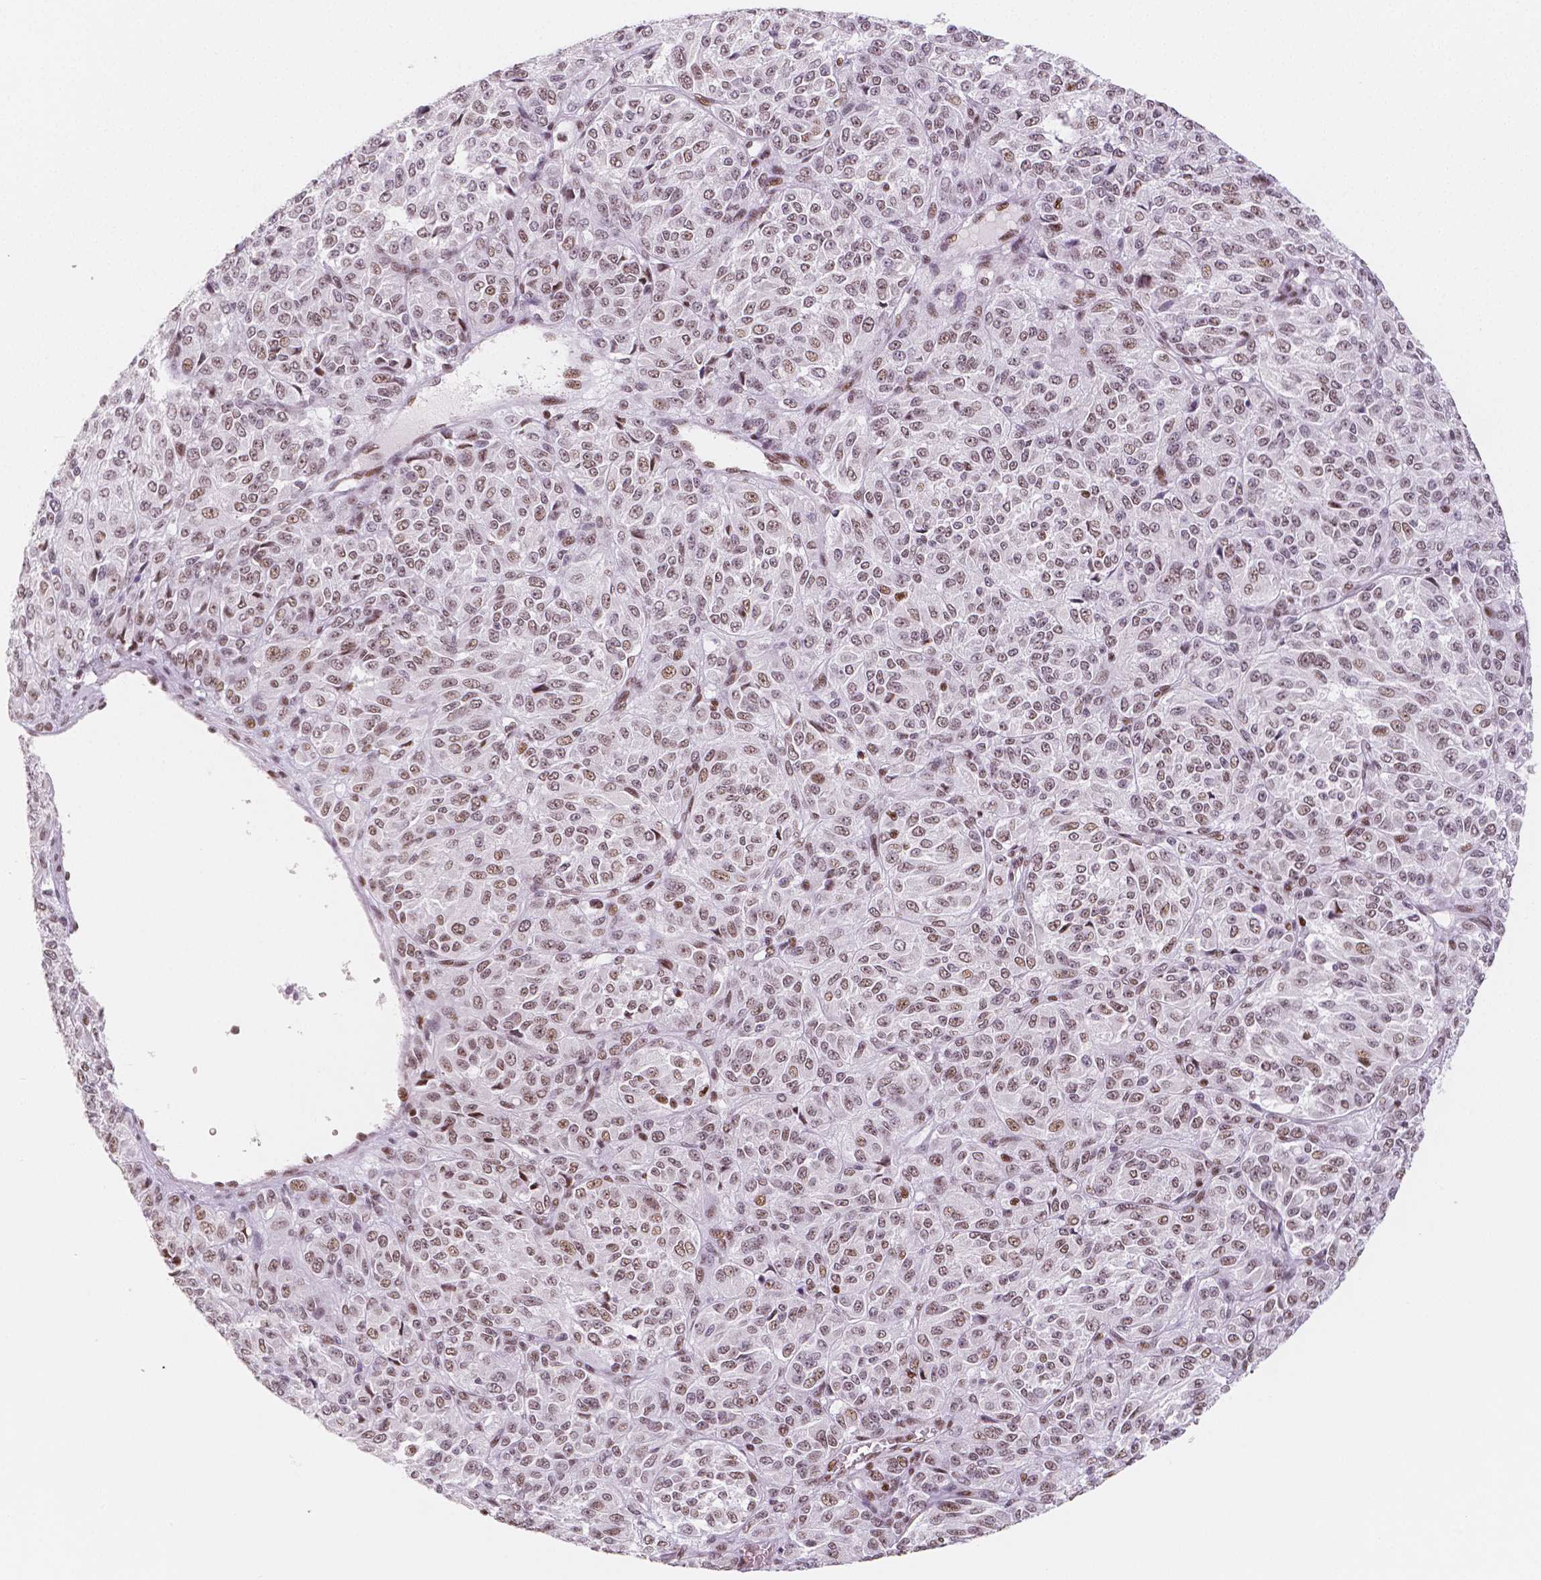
{"staining": {"intensity": "moderate", "quantity": ">75%", "location": "nuclear"}, "tissue": "melanoma", "cell_type": "Tumor cells", "image_type": "cancer", "snomed": [{"axis": "morphology", "description": "Malignant melanoma, Metastatic site"}, {"axis": "topography", "description": "Brain"}], "caption": "Immunohistochemistry (IHC) histopathology image of neoplastic tissue: human melanoma stained using immunohistochemistry exhibits medium levels of moderate protein expression localized specifically in the nuclear of tumor cells, appearing as a nuclear brown color.", "gene": "HDAC1", "patient": {"sex": "female", "age": 56}}